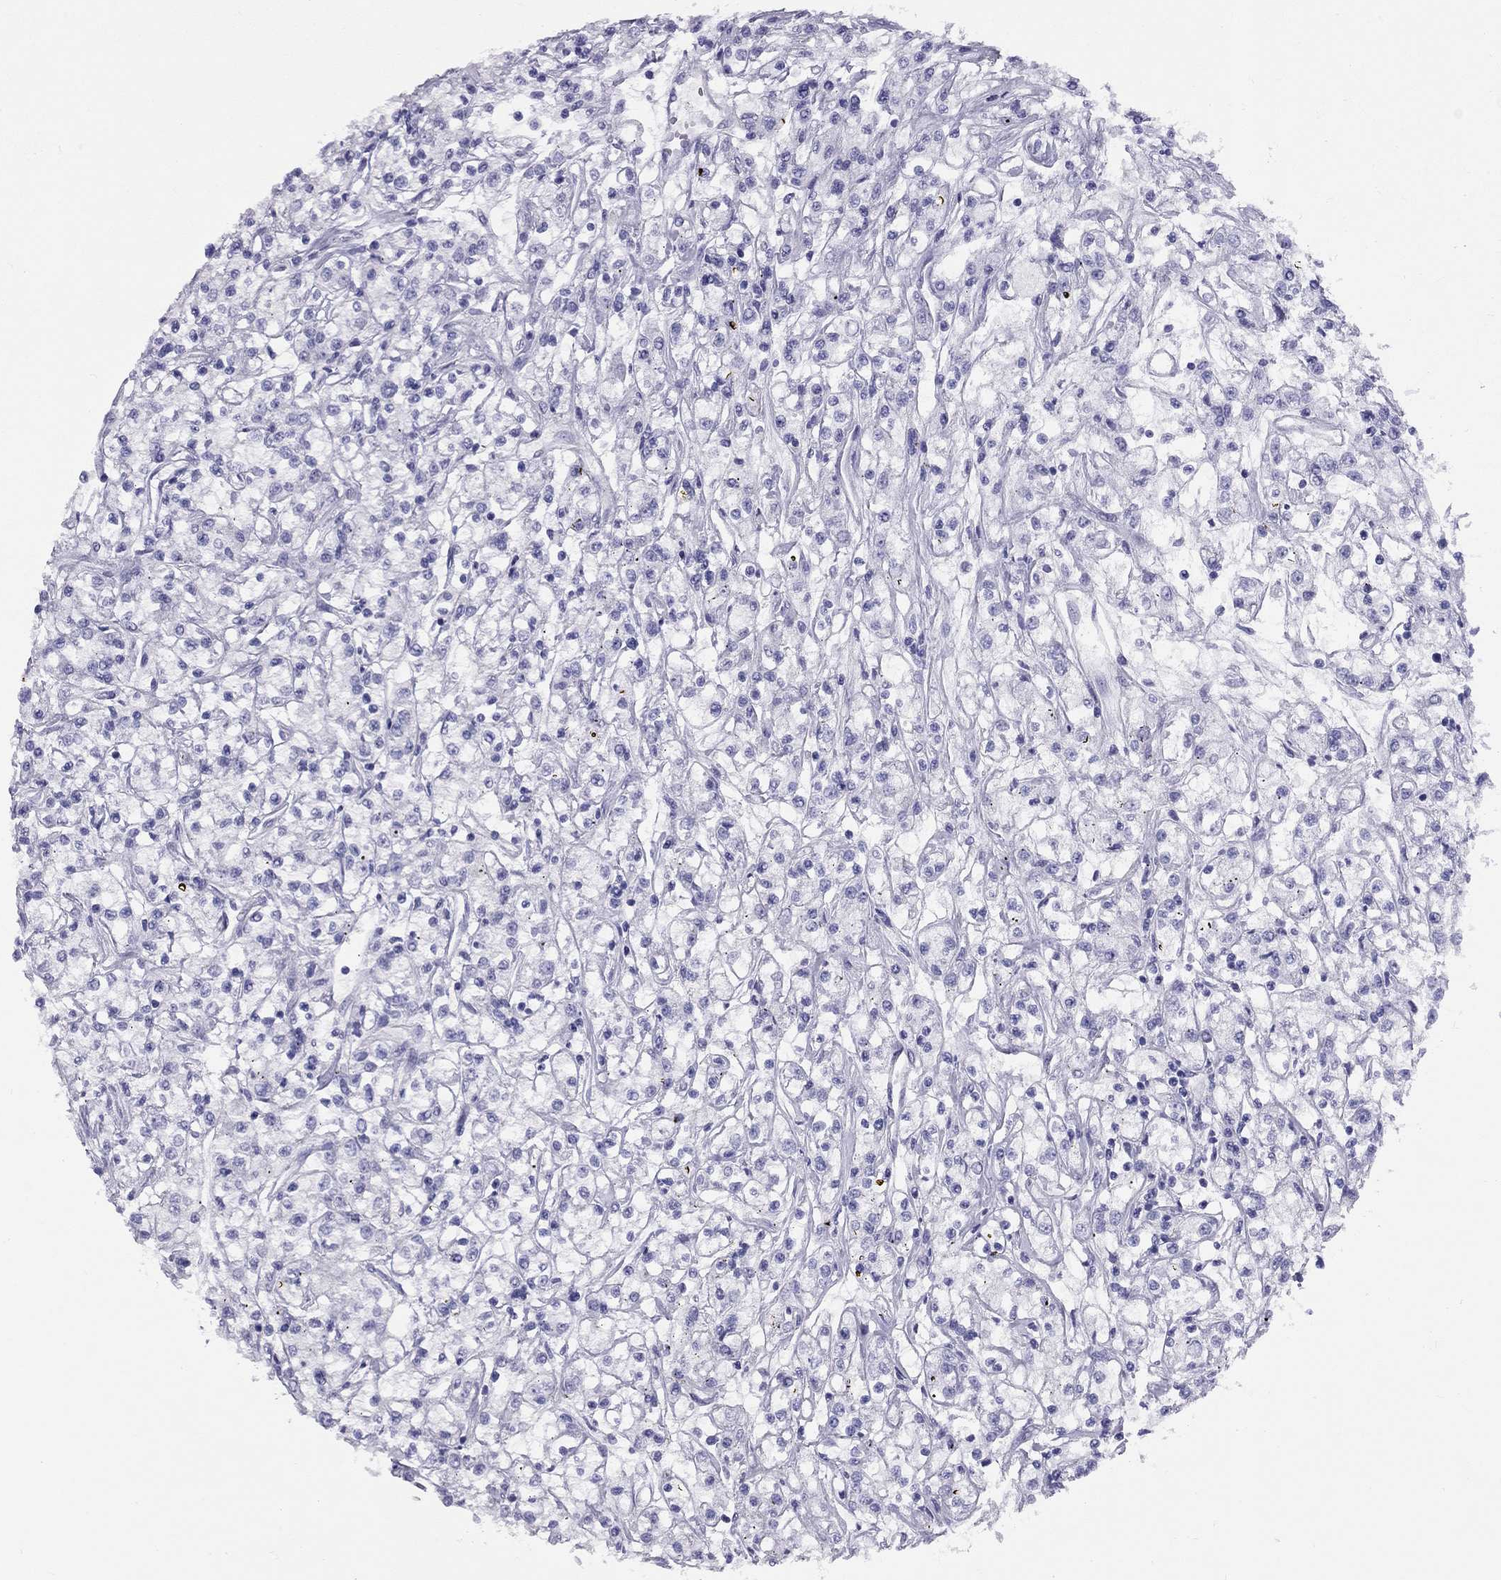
{"staining": {"intensity": "negative", "quantity": "none", "location": "none"}, "tissue": "renal cancer", "cell_type": "Tumor cells", "image_type": "cancer", "snomed": [{"axis": "morphology", "description": "Adenocarcinoma, NOS"}, {"axis": "topography", "description": "Kidney"}], "caption": "Human renal adenocarcinoma stained for a protein using immunohistochemistry (IHC) shows no expression in tumor cells.", "gene": "FSCN3", "patient": {"sex": "female", "age": 59}}